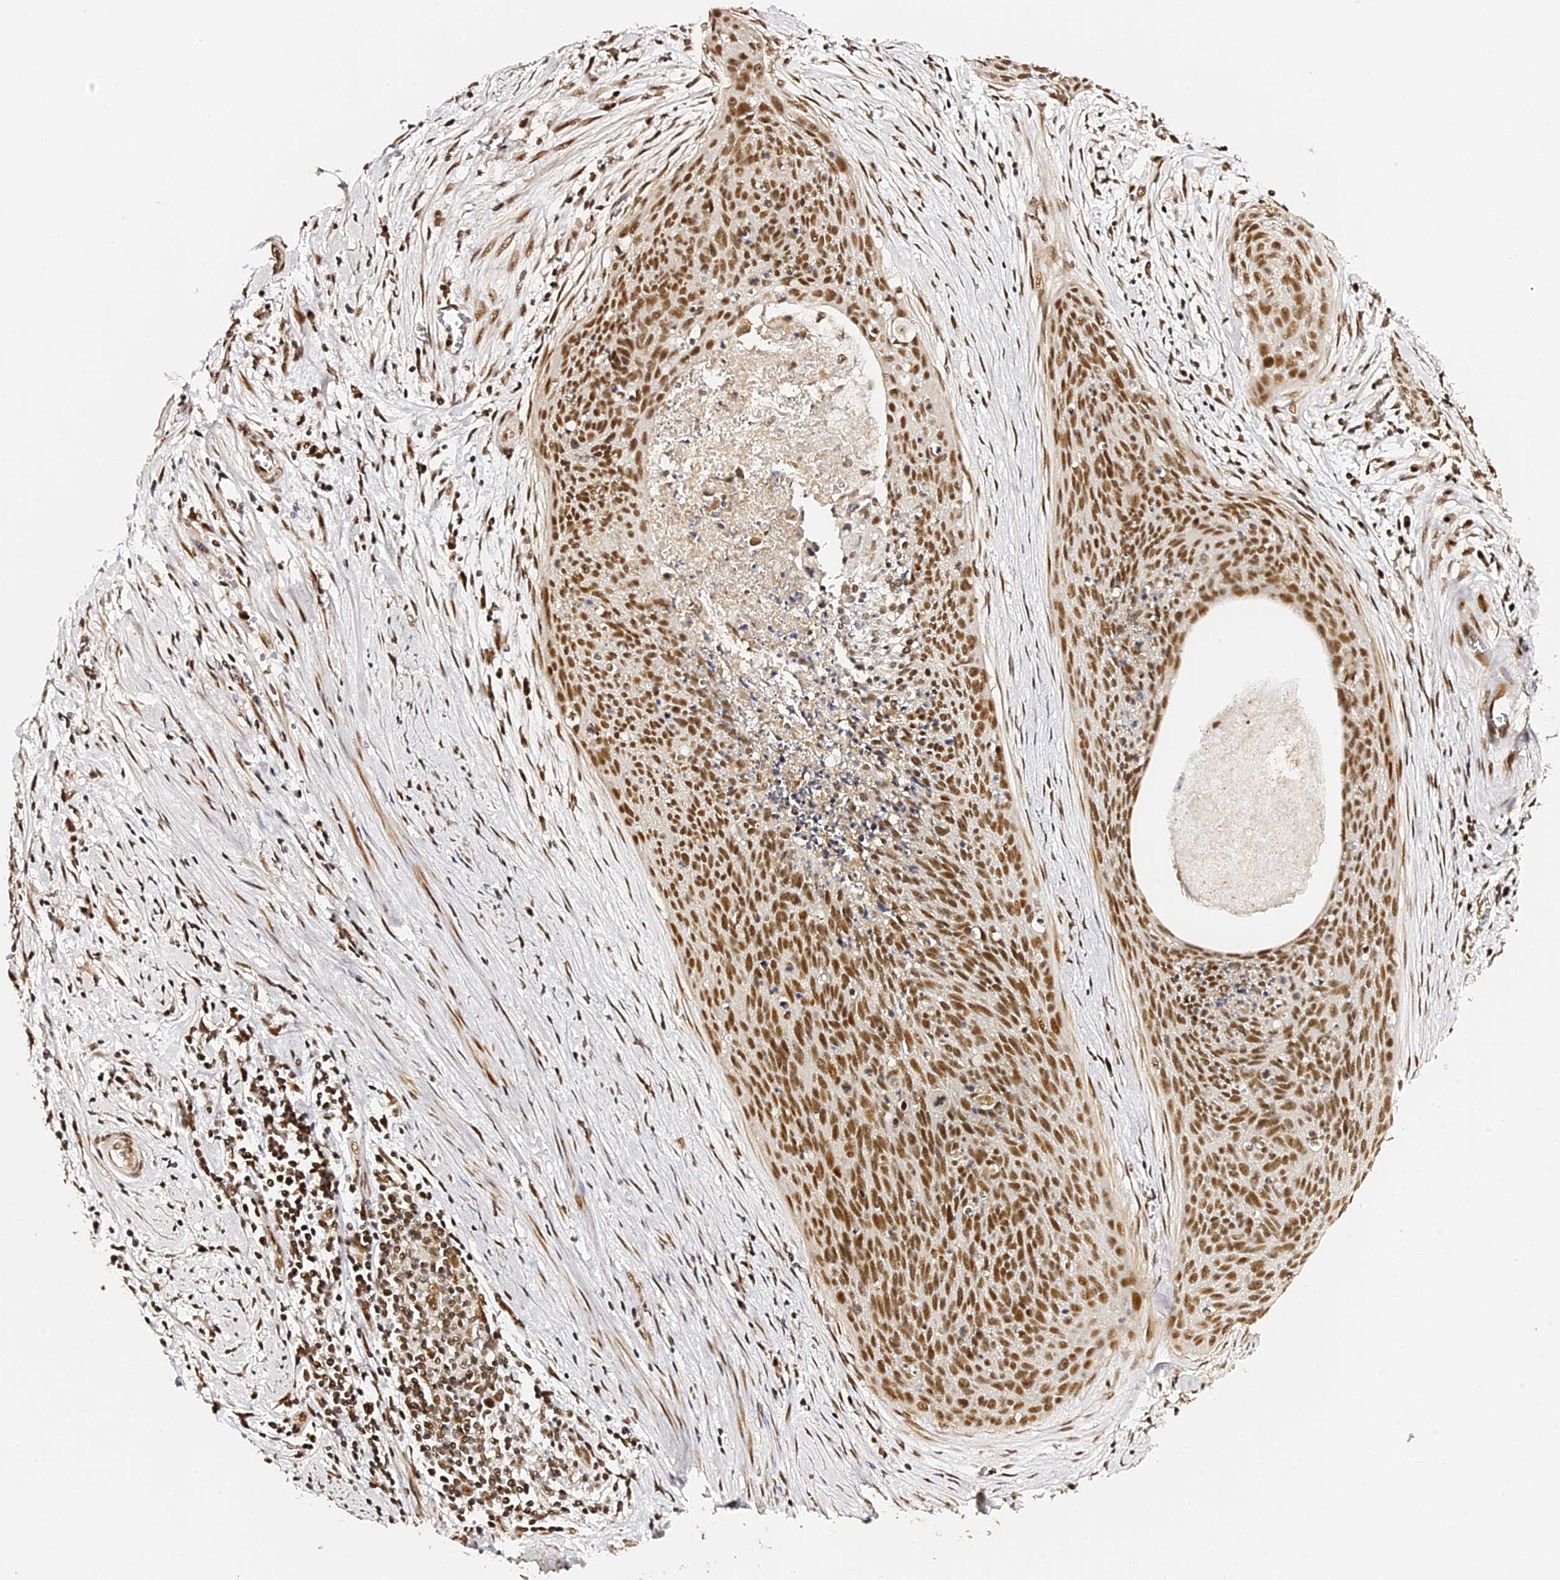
{"staining": {"intensity": "moderate", "quantity": ">75%", "location": "nuclear"}, "tissue": "cervical cancer", "cell_type": "Tumor cells", "image_type": "cancer", "snomed": [{"axis": "morphology", "description": "Squamous cell carcinoma, NOS"}, {"axis": "topography", "description": "Cervix"}], "caption": "A high-resolution micrograph shows immunohistochemistry (IHC) staining of cervical cancer, which shows moderate nuclear expression in about >75% of tumor cells.", "gene": "MCRS1", "patient": {"sex": "female", "age": 55}}